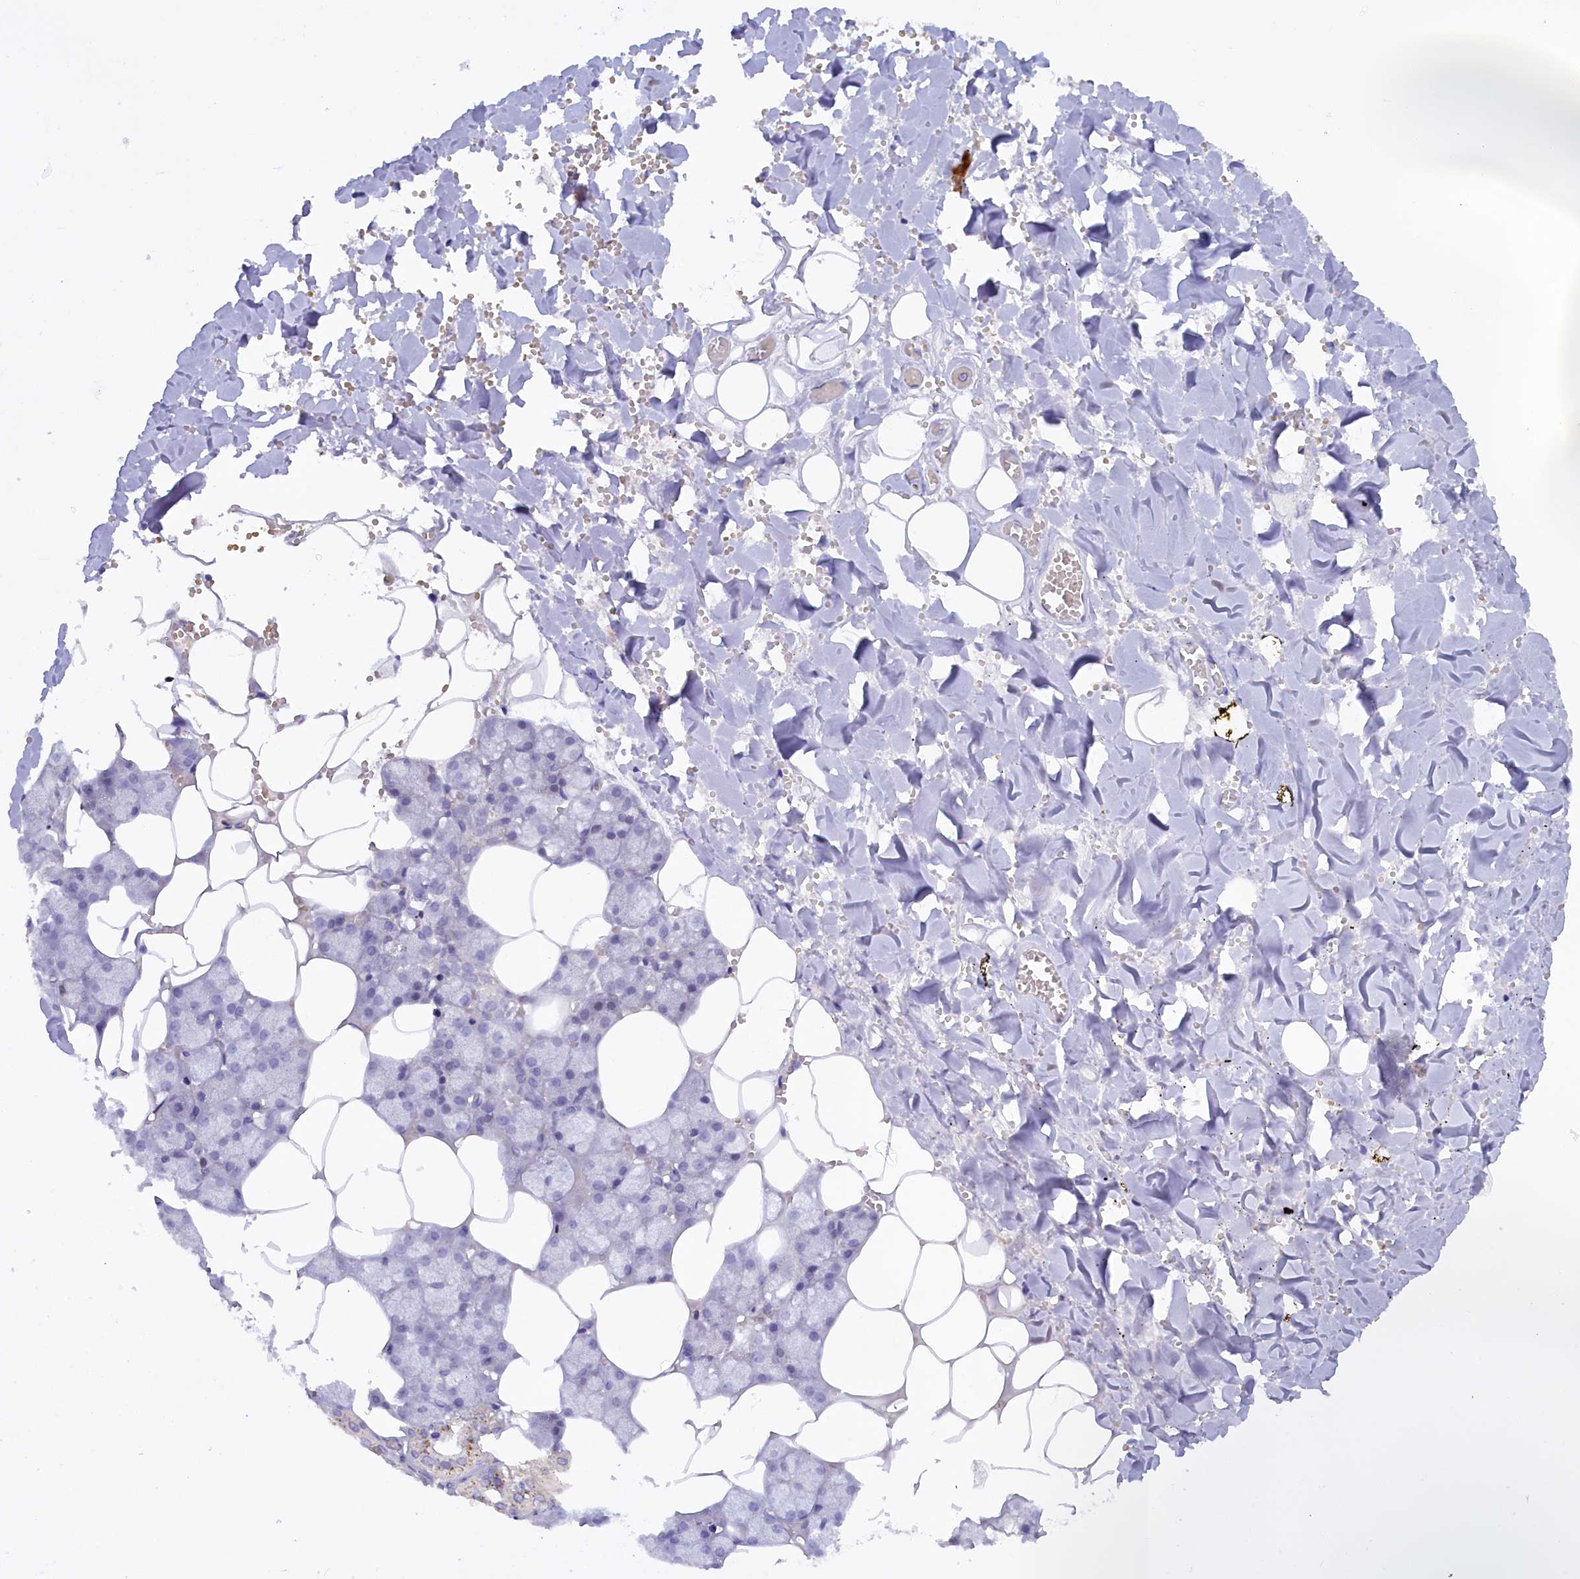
{"staining": {"intensity": "negative", "quantity": "none", "location": "none"}, "tissue": "salivary gland", "cell_type": "Glandular cells", "image_type": "normal", "snomed": [{"axis": "morphology", "description": "Normal tissue, NOS"}, {"axis": "topography", "description": "Salivary gland"}], "caption": "High magnification brightfield microscopy of unremarkable salivary gland stained with DAB (3,3'-diaminobenzidine) (brown) and counterstained with hematoxylin (blue): glandular cells show no significant expression. Nuclei are stained in blue.", "gene": "HYKK", "patient": {"sex": "male", "age": 62}}